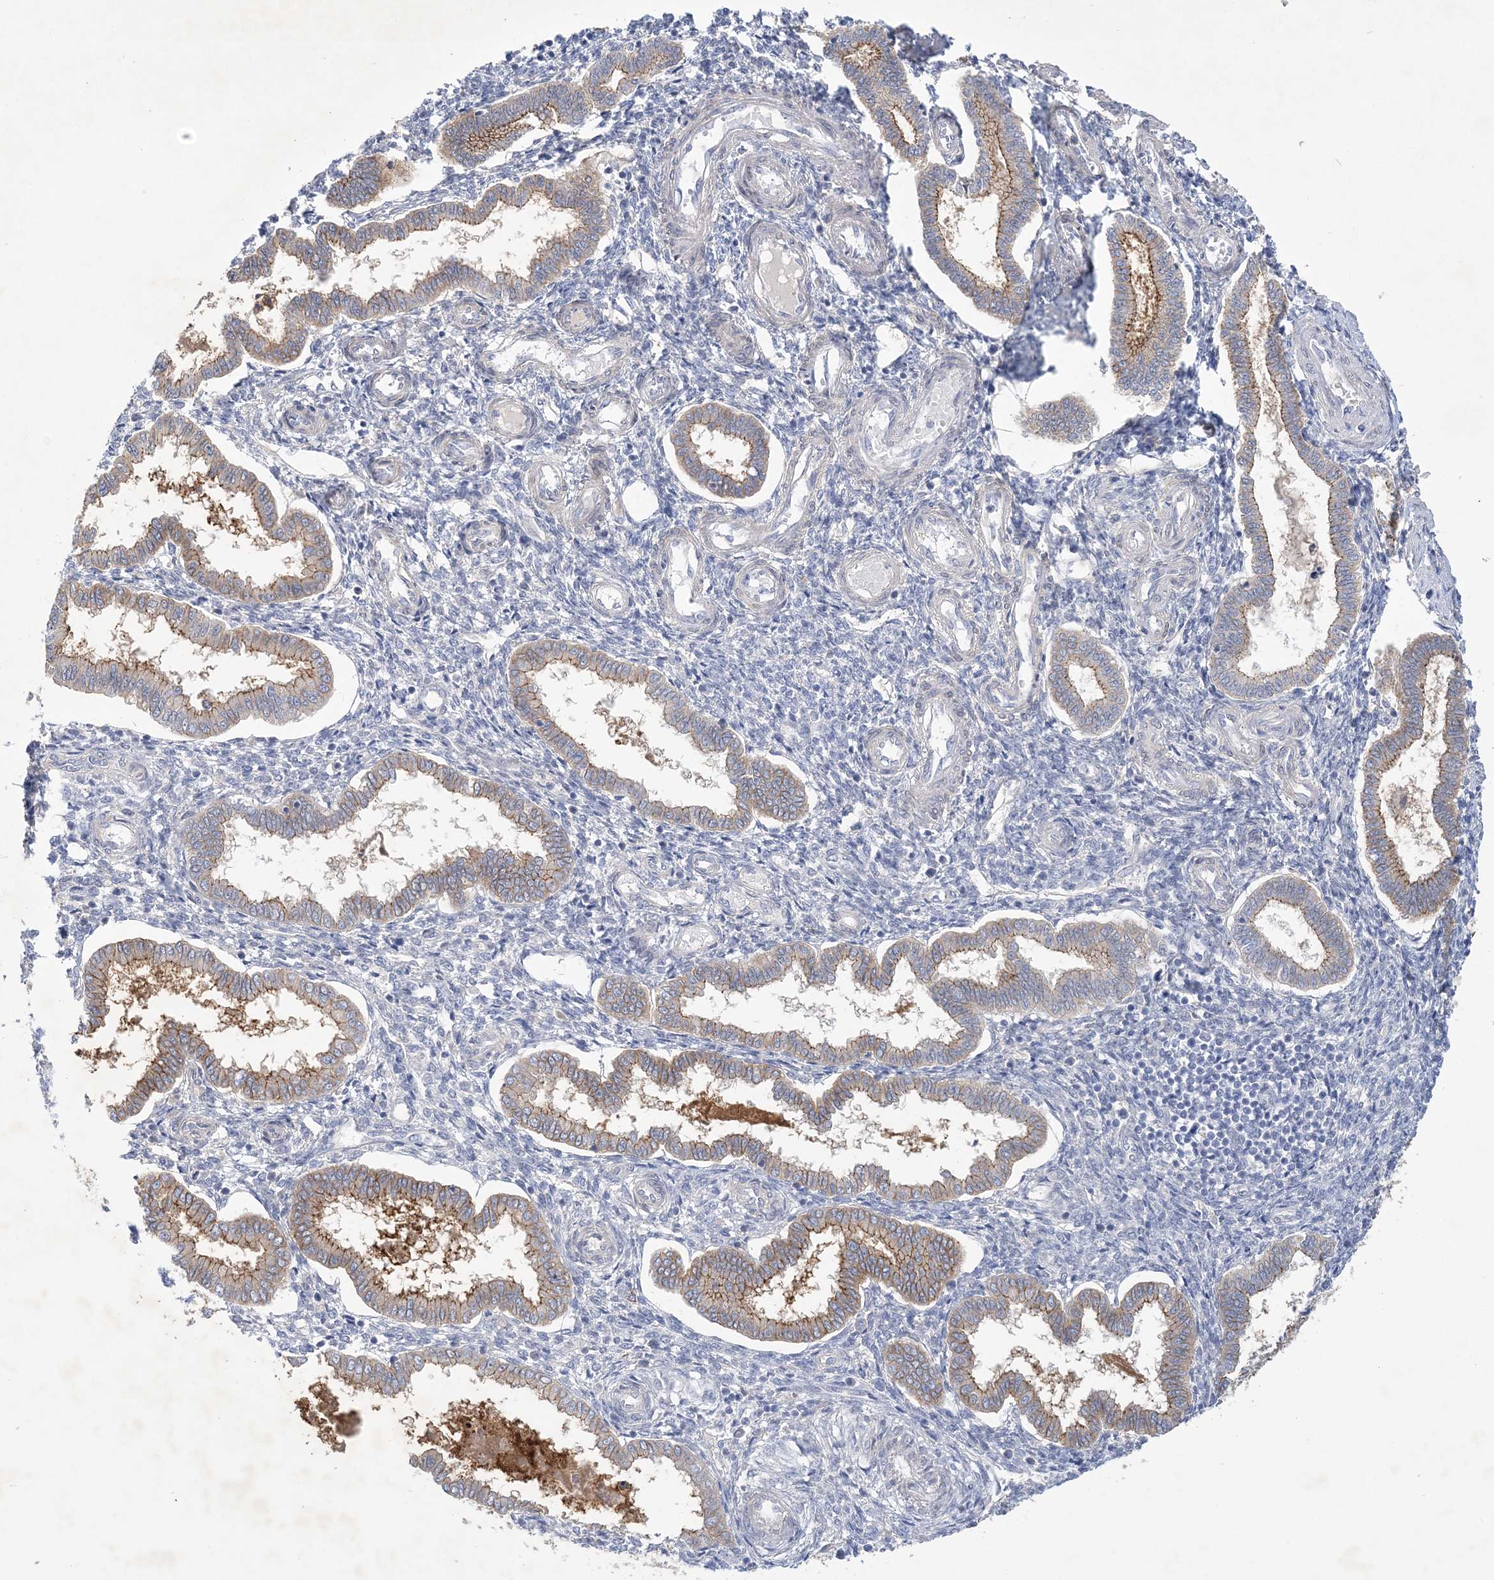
{"staining": {"intensity": "negative", "quantity": "none", "location": "none"}, "tissue": "endometrium", "cell_type": "Cells in endometrial stroma", "image_type": "normal", "snomed": [{"axis": "morphology", "description": "Normal tissue, NOS"}, {"axis": "topography", "description": "Endometrium"}], "caption": "IHC photomicrograph of benign endometrium: human endometrium stained with DAB demonstrates no significant protein expression in cells in endometrial stroma. (Brightfield microscopy of DAB (3,3'-diaminobenzidine) immunohistochemistry at high magnification).", "gene": "ANKRD35", "patient": {"sex": "female", "age": 24}}